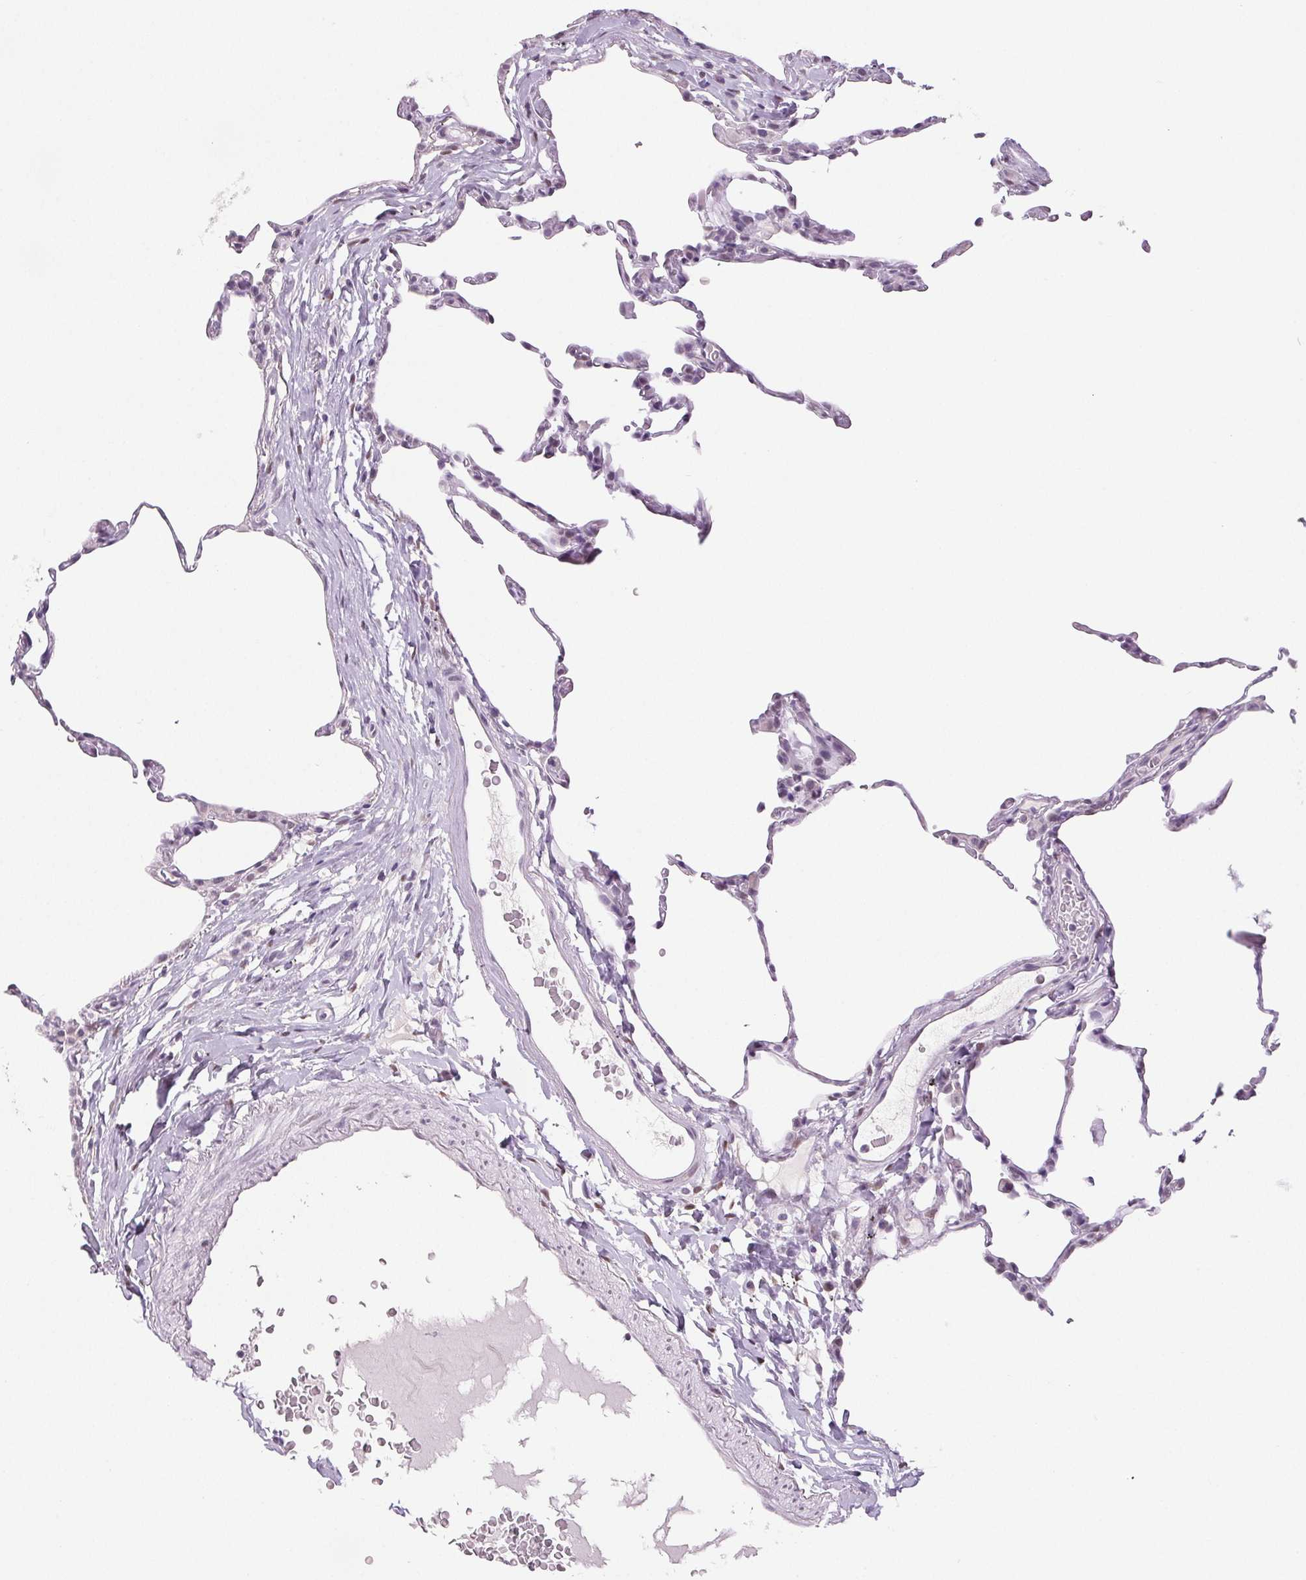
{"staining": {"intensity": "negative", "quantity": "none", "location": "none"}, "tissue": "lung", "cell_type": "Alveolar cells", "image_type": "normal", "snomed": [{"axis": "morphology", "description": "Normal tissue, NOS"}, {"axis": "topography", "description": "Lung"}], "caption": "Immunohistochemistry of unremarkable human lung demonstrates no expression in alveolar cells. The staining is performed using DAB brown chromogen with nuclei counter-stained in using hematoxylin.", "gene": "DNAJC6", "patient": {"sex": "female", "age": 57}}